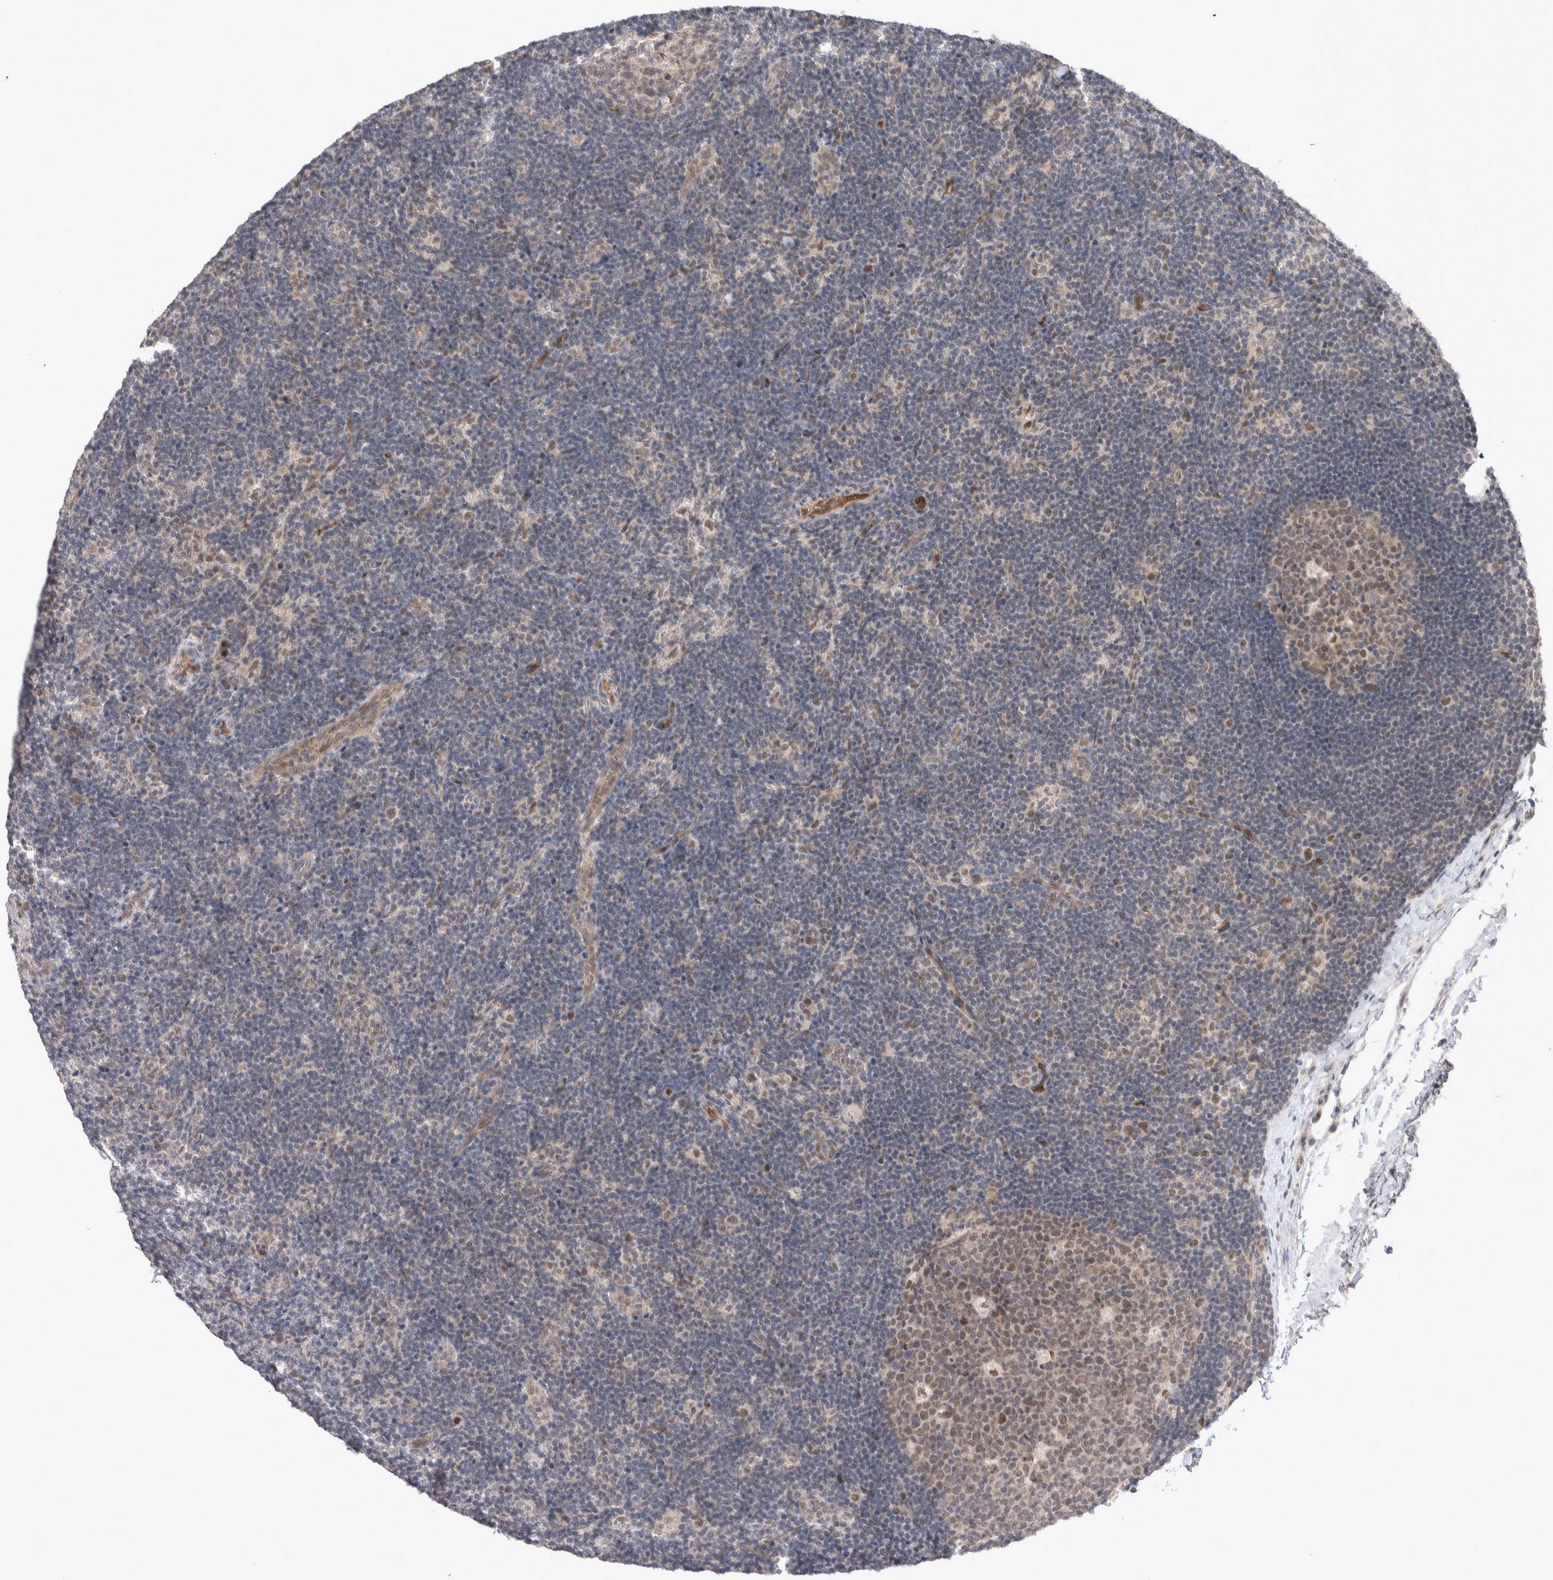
{"staining": {"intensity": "moderate", "quantity": "25%-75%", "location": "nuclear"}, "tissue": "lymph node", "cell_type": "Germinal center cells", "image_type": "normal", "snomed": [{"axis": "morphology", "description": "Normal tissue, NOS"}, {"axis": "topography", "description": "Lymph node"}], "caption": "Human lymph node stained for a protein (brown) displays moderate nuclear positive staining in approximately 25%-75% of germinal center cells.", "gene": "ZNF704", "patient": {"sex": "female", "age": 22}}